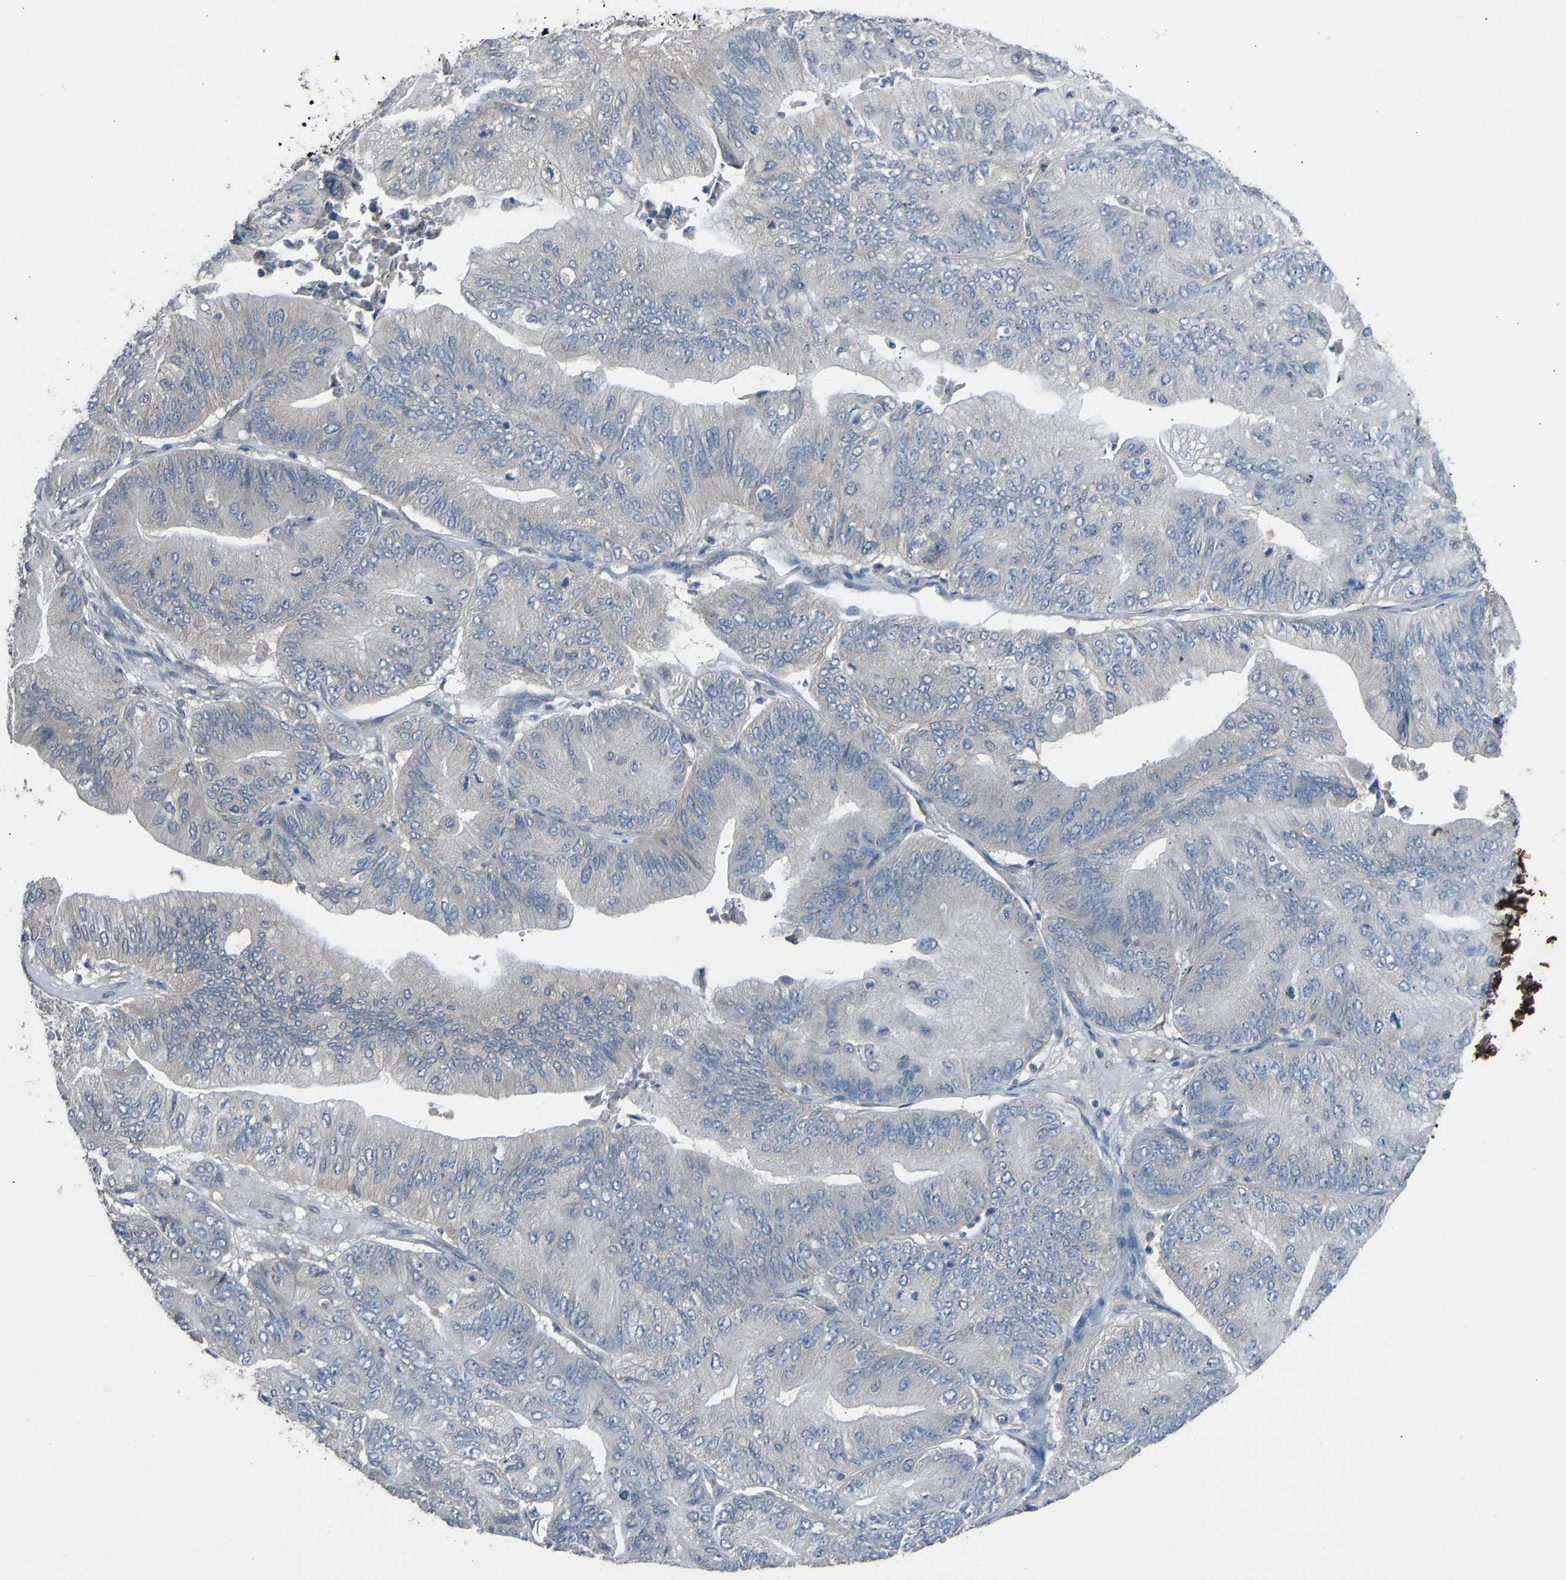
{"staining": {"intensity": "negative", "quantity": "none", "location": "none"}, "tissue": "ovarian cancer", "cell_type": "Tumor cells", "image_type": "cancer", "snomed": [{"axis": "morphology", "description": "Cystadenocarcinoma, mucinous, NOS"}, {"axis": "topography", "description": "Ovary"}], "caption": "This is a micrograph of immunohistochemistry (IHC) staining of mucinous cystadenocarcinoma (ovarian), which shows no staining in tumor cells.", "gene": "SLC43A1", "patient": {"sex": "female", "age": 61}}